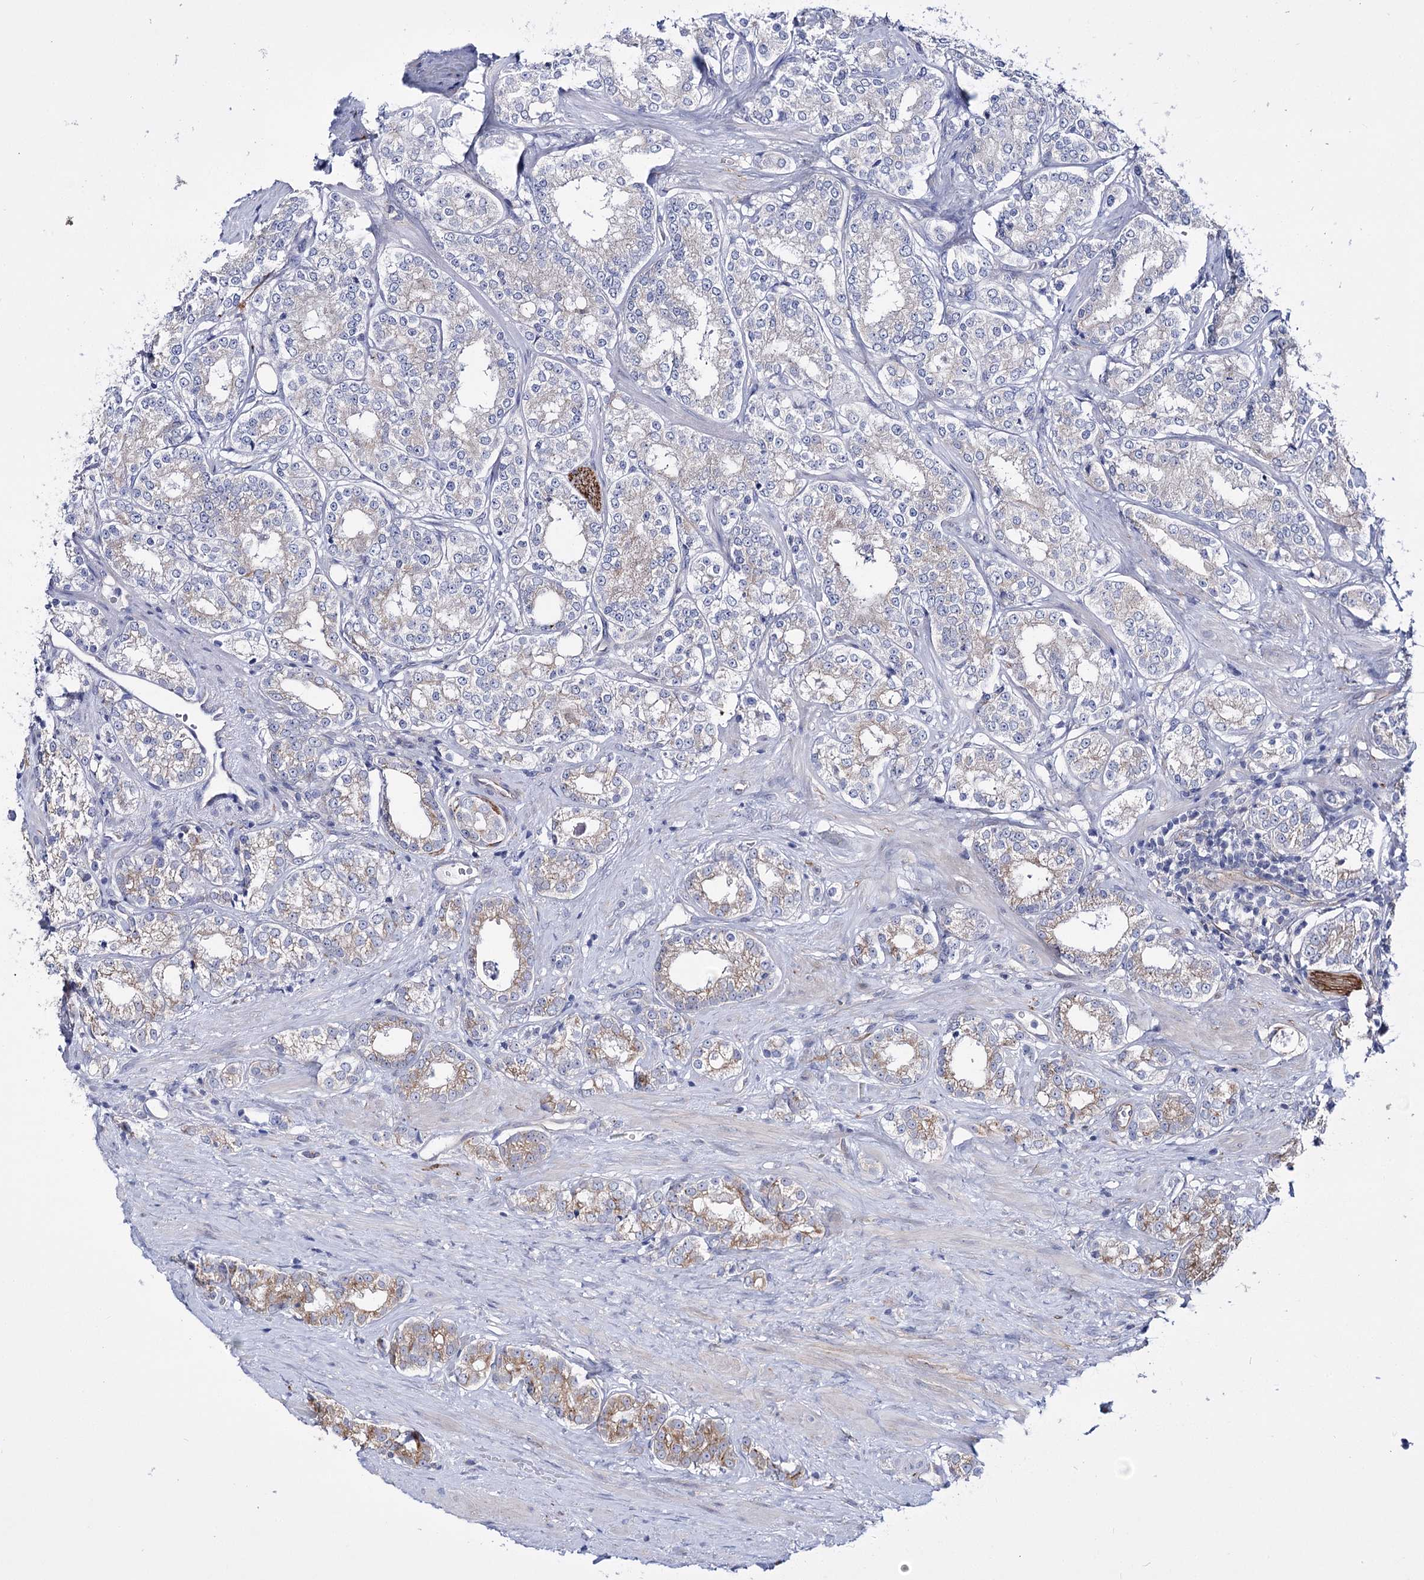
{"staining": {"intensity": "negative", "quantity": "none", "location": "none"}, "tissue": "prostate cancer", "cell_type": "Tumor cells", "image_type": "cancer", "snomed": [{"axis": "morphology", "description": "Normal tissue, NOS"}, {"axis": "morphology", "description": "Adenocarcinoma, High grade"}, {"axis": "topography", "description": "Prostate"}], "caption": "Tumor cells are negative for protein expression in human prostate cancer (adenocarcinoma (high-grade)). (IHC, brightfield microscopy, high magnification).", "gene": "LRRC34", "patient": {"sex": "male", "age": 83}}